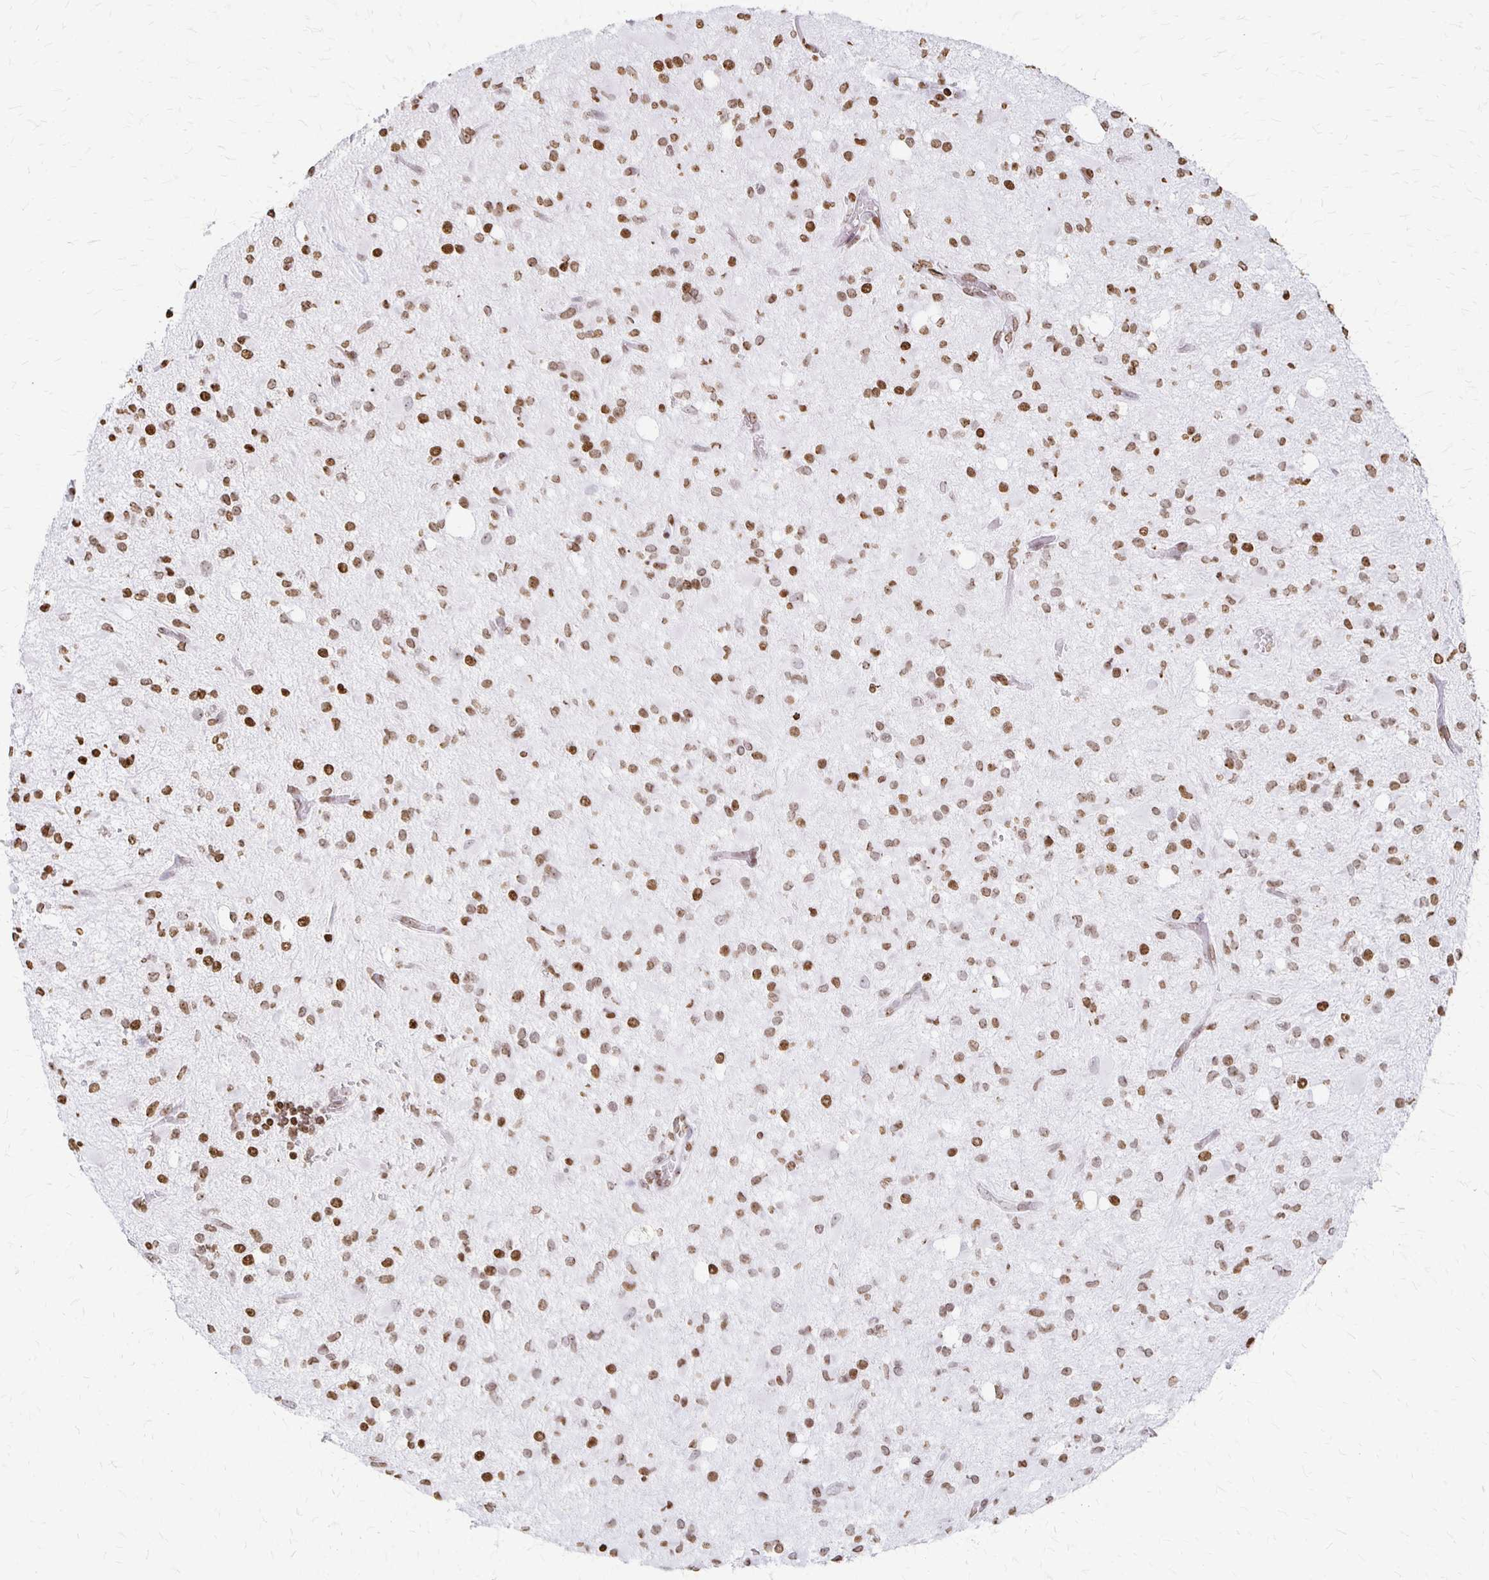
{"staining": {"intensity": "moderate", "quantity": ">75%", "location": "nuclear"}, "tissue": "glioma", "cell_type": "Tumor cells", "image_type": "cancer", "snomed": [{"axis": "morphology", "description": "Glioma, malignant, Low grade"}, {"axis": "topography", "description": "Brain"}], "caption": "Glioma tissue displays moderate nuclear staining in approximately >75% of tumor cells", "gene": "ZNF280C", "patient": {"sex": "female", "age": 33}}